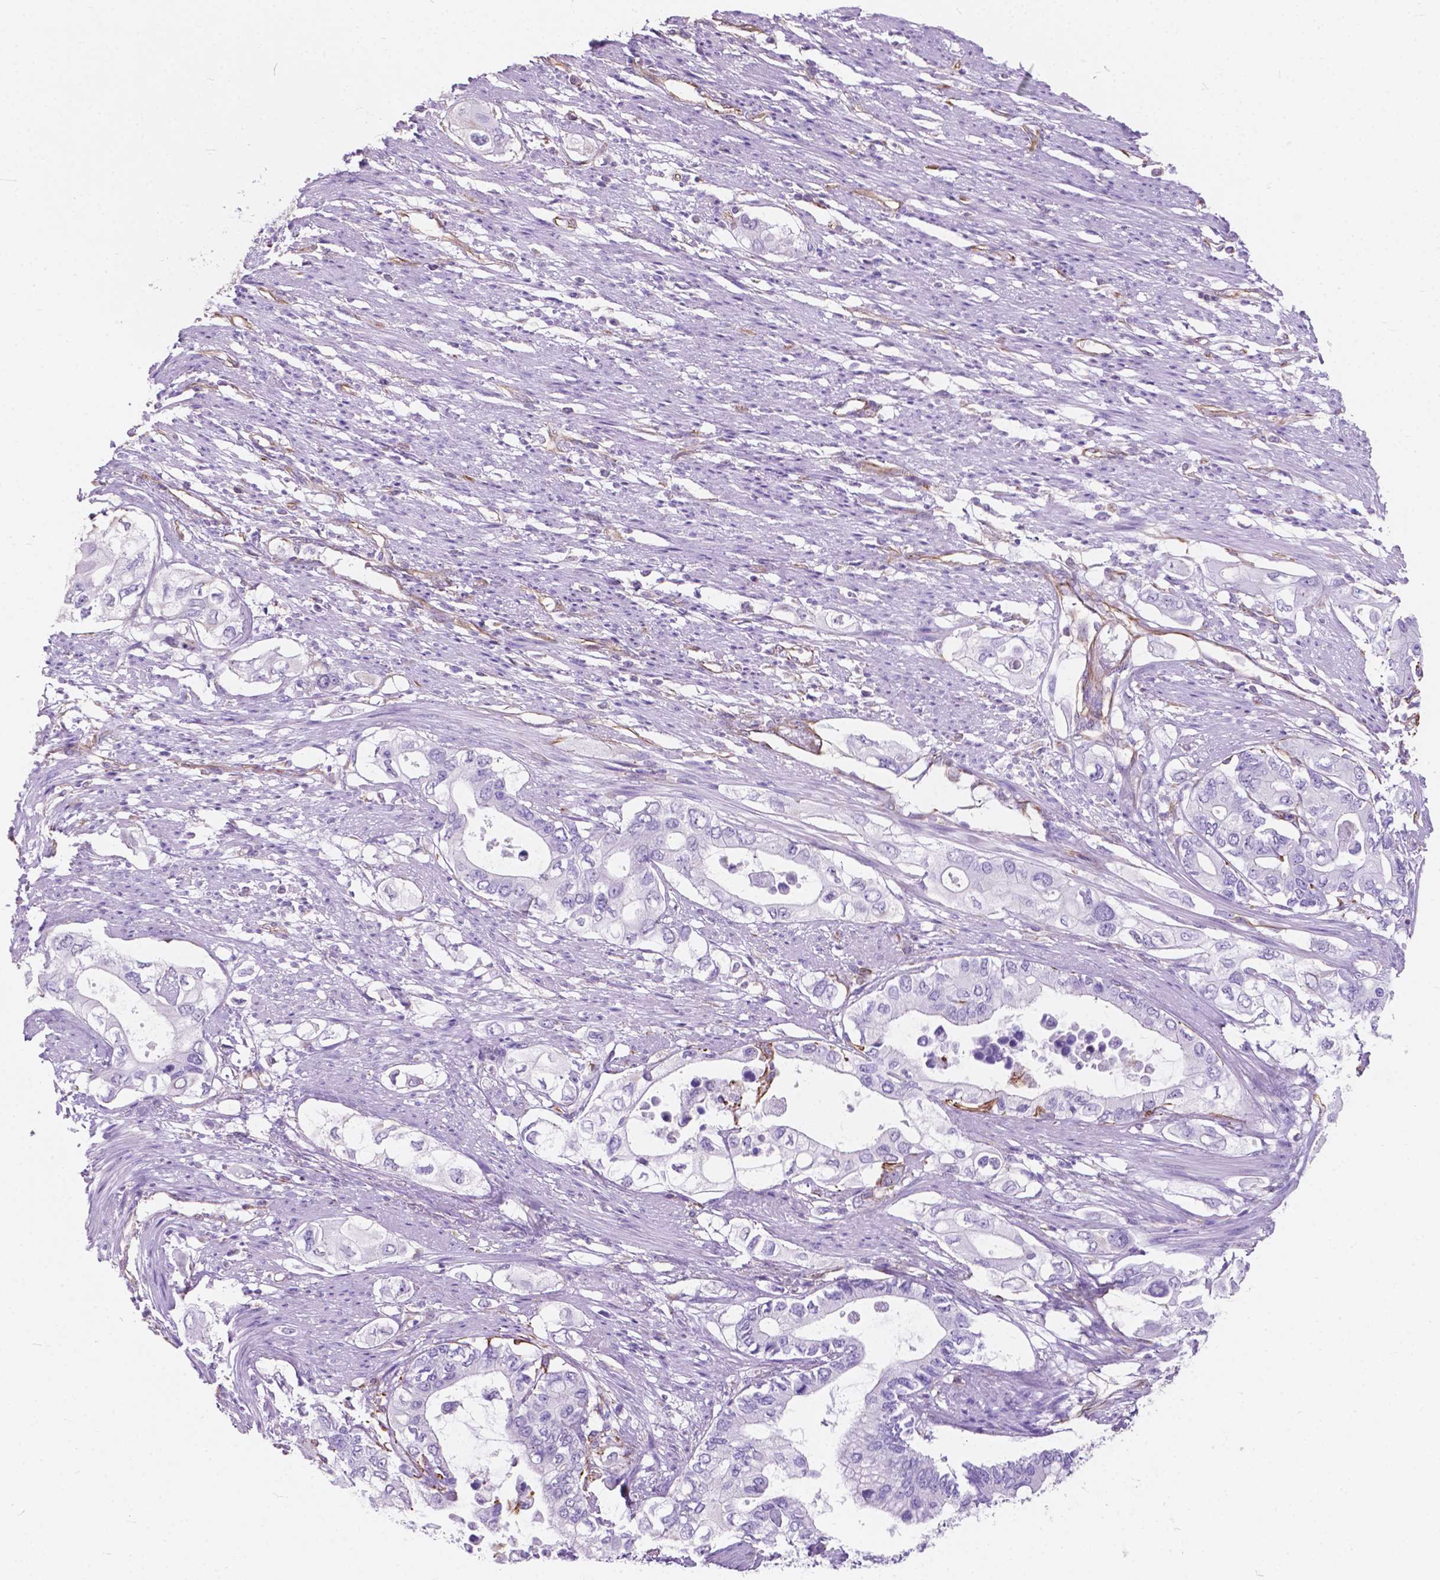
{"staining": {"intensity": "negative", "quantity": "none", "location": "none"}, "tissue": "pancreatic cancer", "cell_type": "Tumor cells", "image_type": "cancer", "snomed": [{"axis": "morphology", "description": "Adenocarcinoma, NOS"}, {"axis": "topography", "description": "Pancreas"}], "caption": "A micrograph of human pancreatic adenocarcinoma is negative for staining in tumor cells.", "gene": "AMOT", "patient": {"sex": "female", "age": 63}}